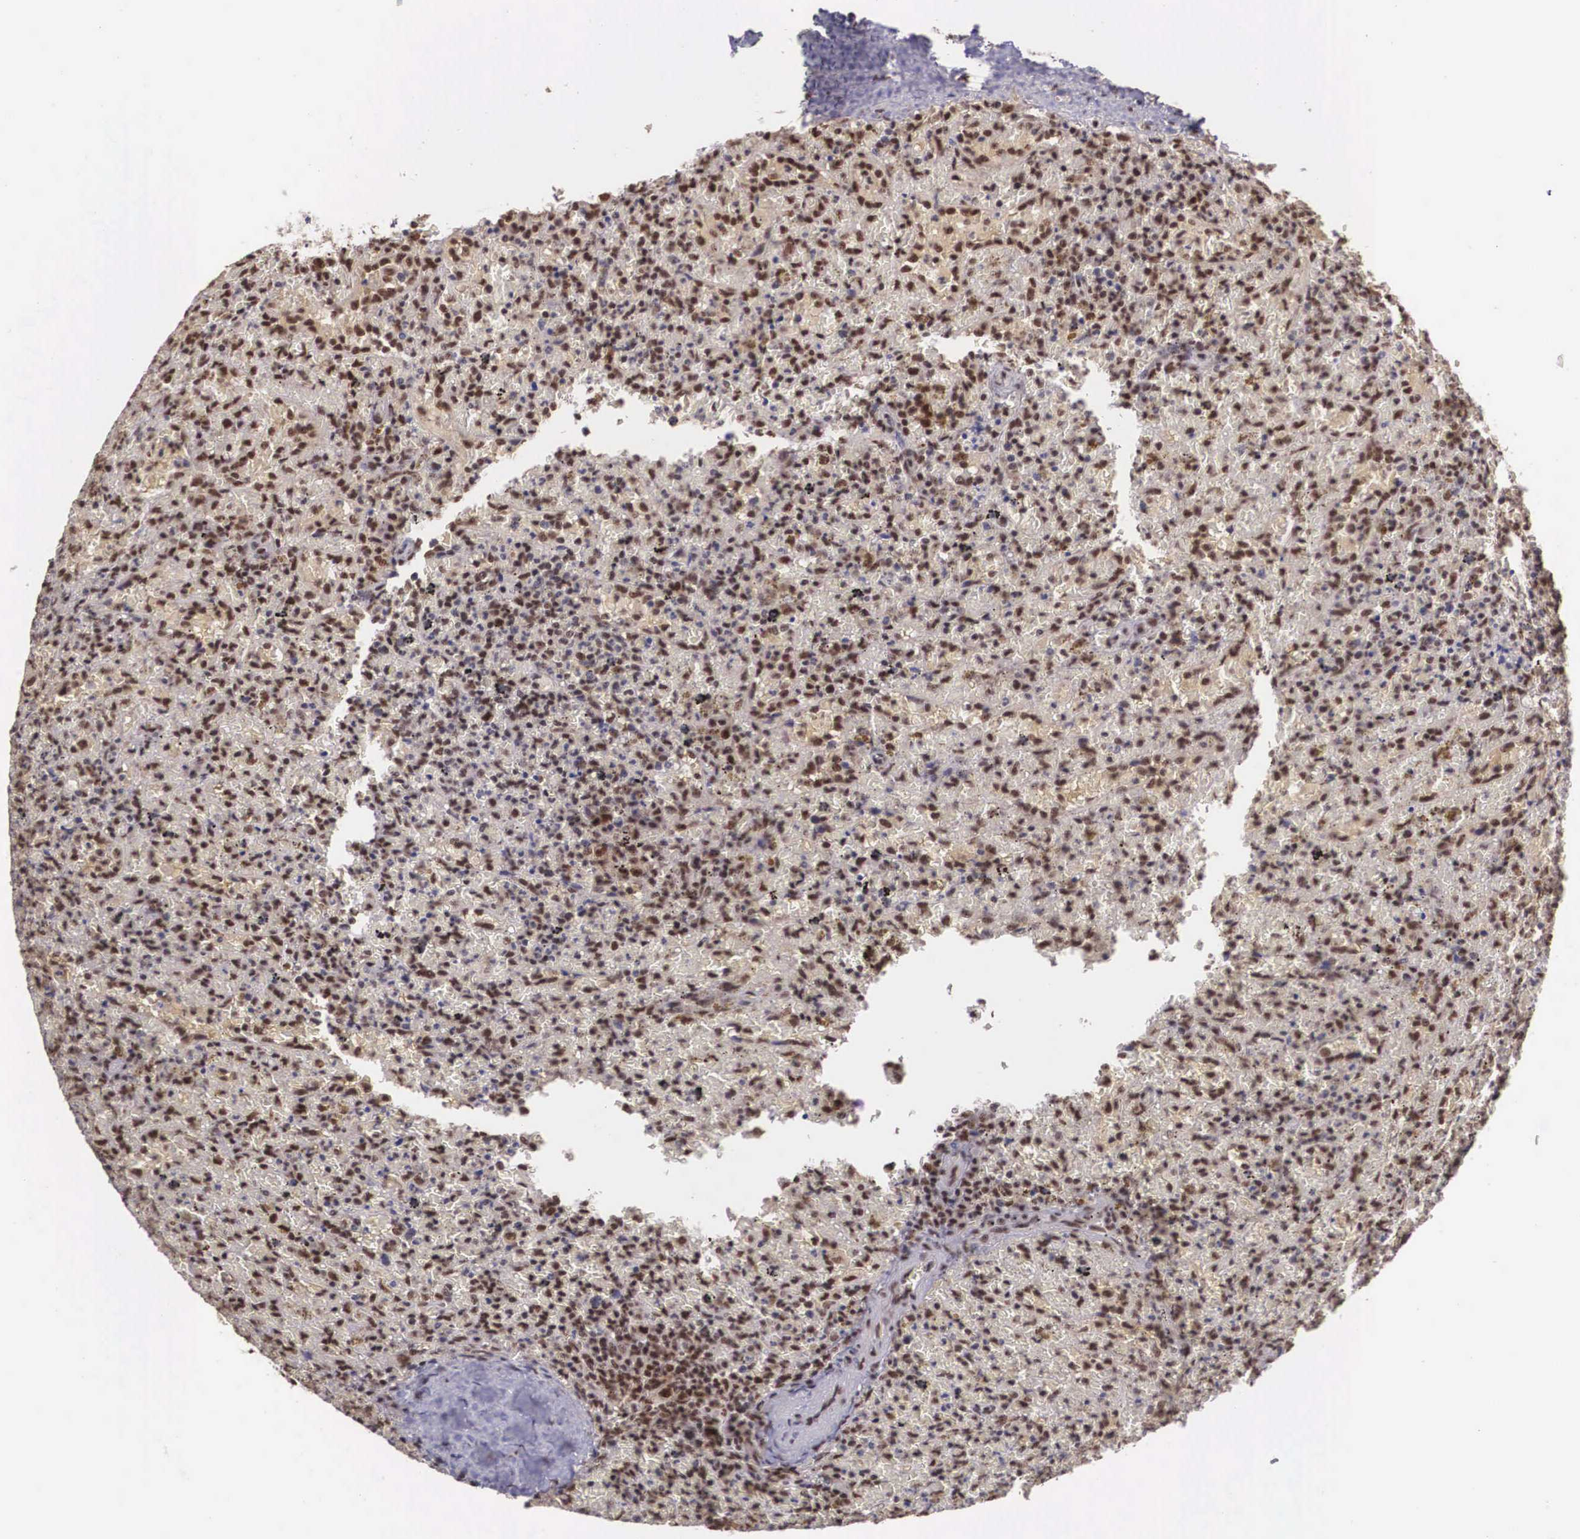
{"staining": {"intensity": "strong", "quantity": ">75%", "location": "cytoplasmic/membranous,nuclear"}, "tissue": "lymphoma", "cell_type": "Tumor cells", "image_type": "cancer", "snomed": [{"axis": "morphology", "description": "Malignant lymphoma, non-Hodgkin's type, High grade"}, {"axis": "topography", "description": "Spleen"}, {"axis": "topography", "description": "Lymph node"}], "caption": "A histopathology image of lymphoma stained for a protein shows strong cytoplasmic/membranous and nuclear brown staining in tumor cells.", "gene": "POLR2F", "patient": {"sex": "female", "age": 70}}